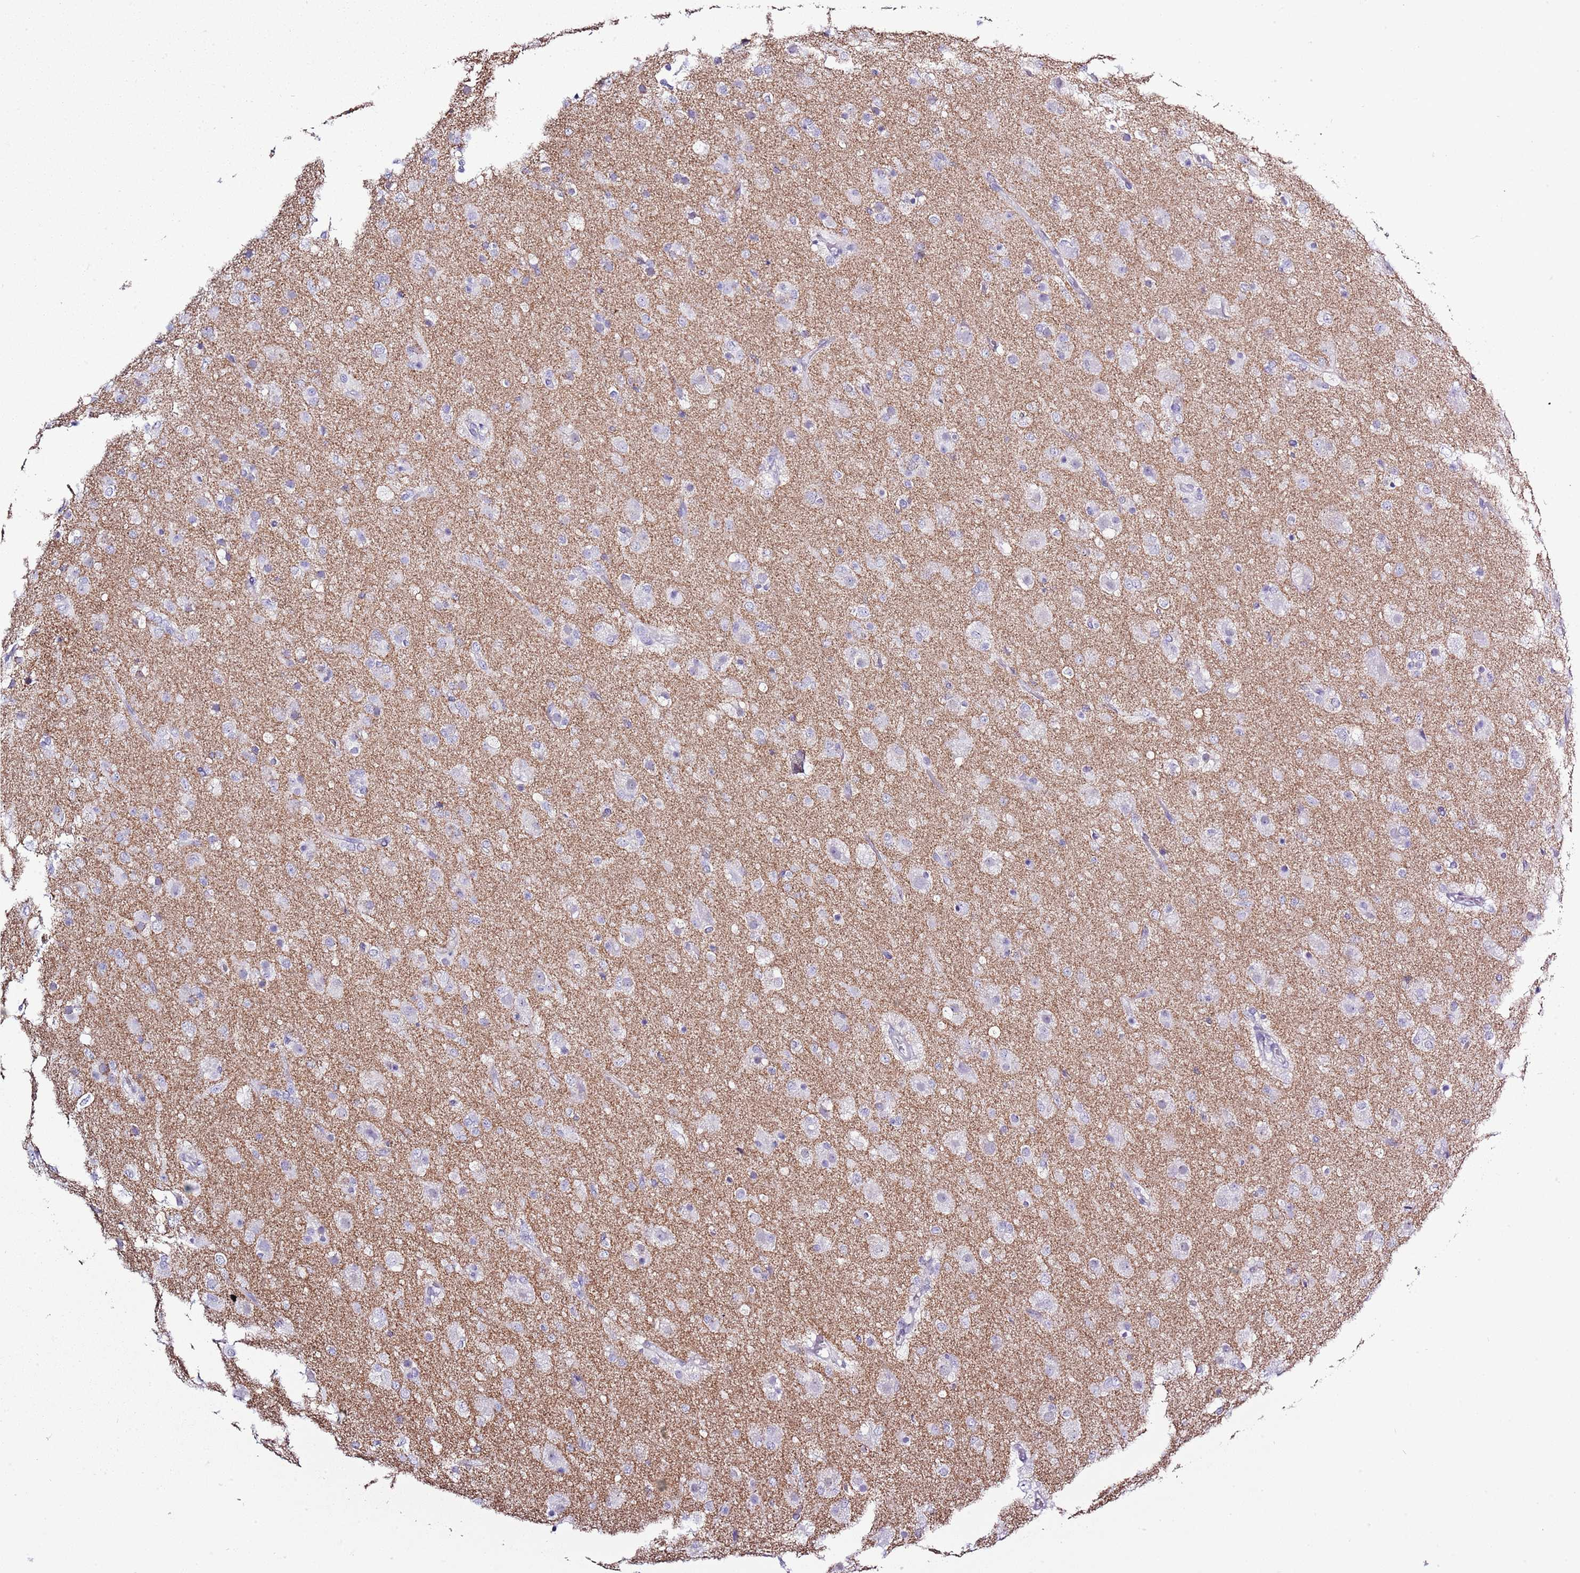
{"staining": {"intensity": "negative", "quantity": "none", "location": "none"}, "tissue": "glioma", "cell_type": "Tumor cells", "image_type": "cancer", "snomed": [{"axis": "morphology", "description": "Glioma, malignant, Low grade"}, {"axis": "topography", "description": "Brain"}], "caption": "Tumor cells show no significant protein expression in glioma. Nuclei are stained in blue.", "gene": "SLC23A1", "patient": {"sex": "male", "age": 65}}